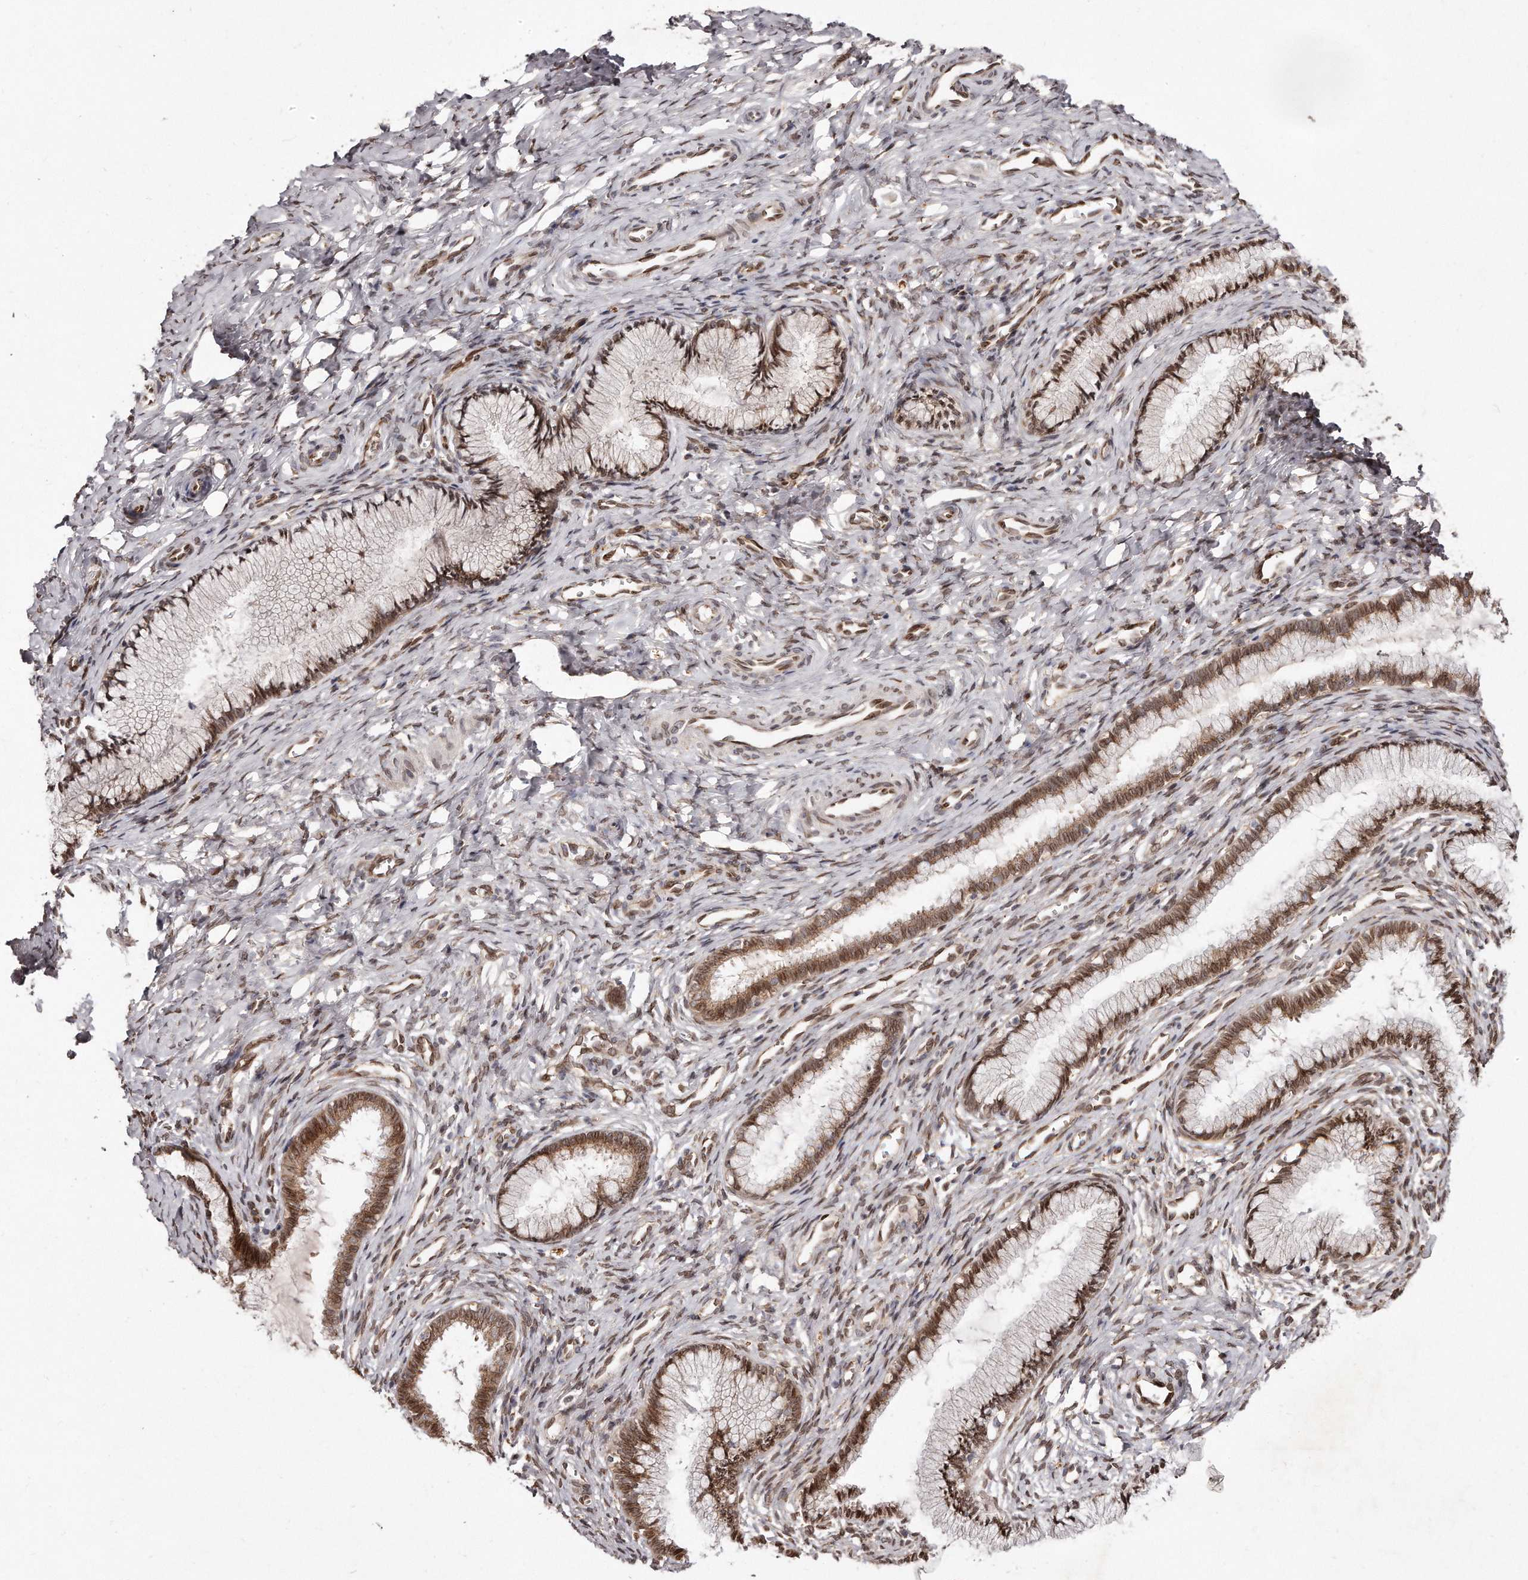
{"staining": {"intensity": "moderate", "quantity": ">75%", "location": "cytoplasmic/membranous,nuclear"}, "tissue": "cervix", "cell_type": "Glandular cells", "image_type": "normal", "snomed": [{"axis": "morphology", "description": "Normal tissue, NOS"}, {"axis": "topography", "description": "Cervix"}], "caption": "Human cervix stained for a protein (brown) shows moderate cytoplasmic/membranous,nuclear positive staining in approximately >75% of glandular cells.", "gene": "HASPIN", "patient": {"sex": "female", "age": 27}}